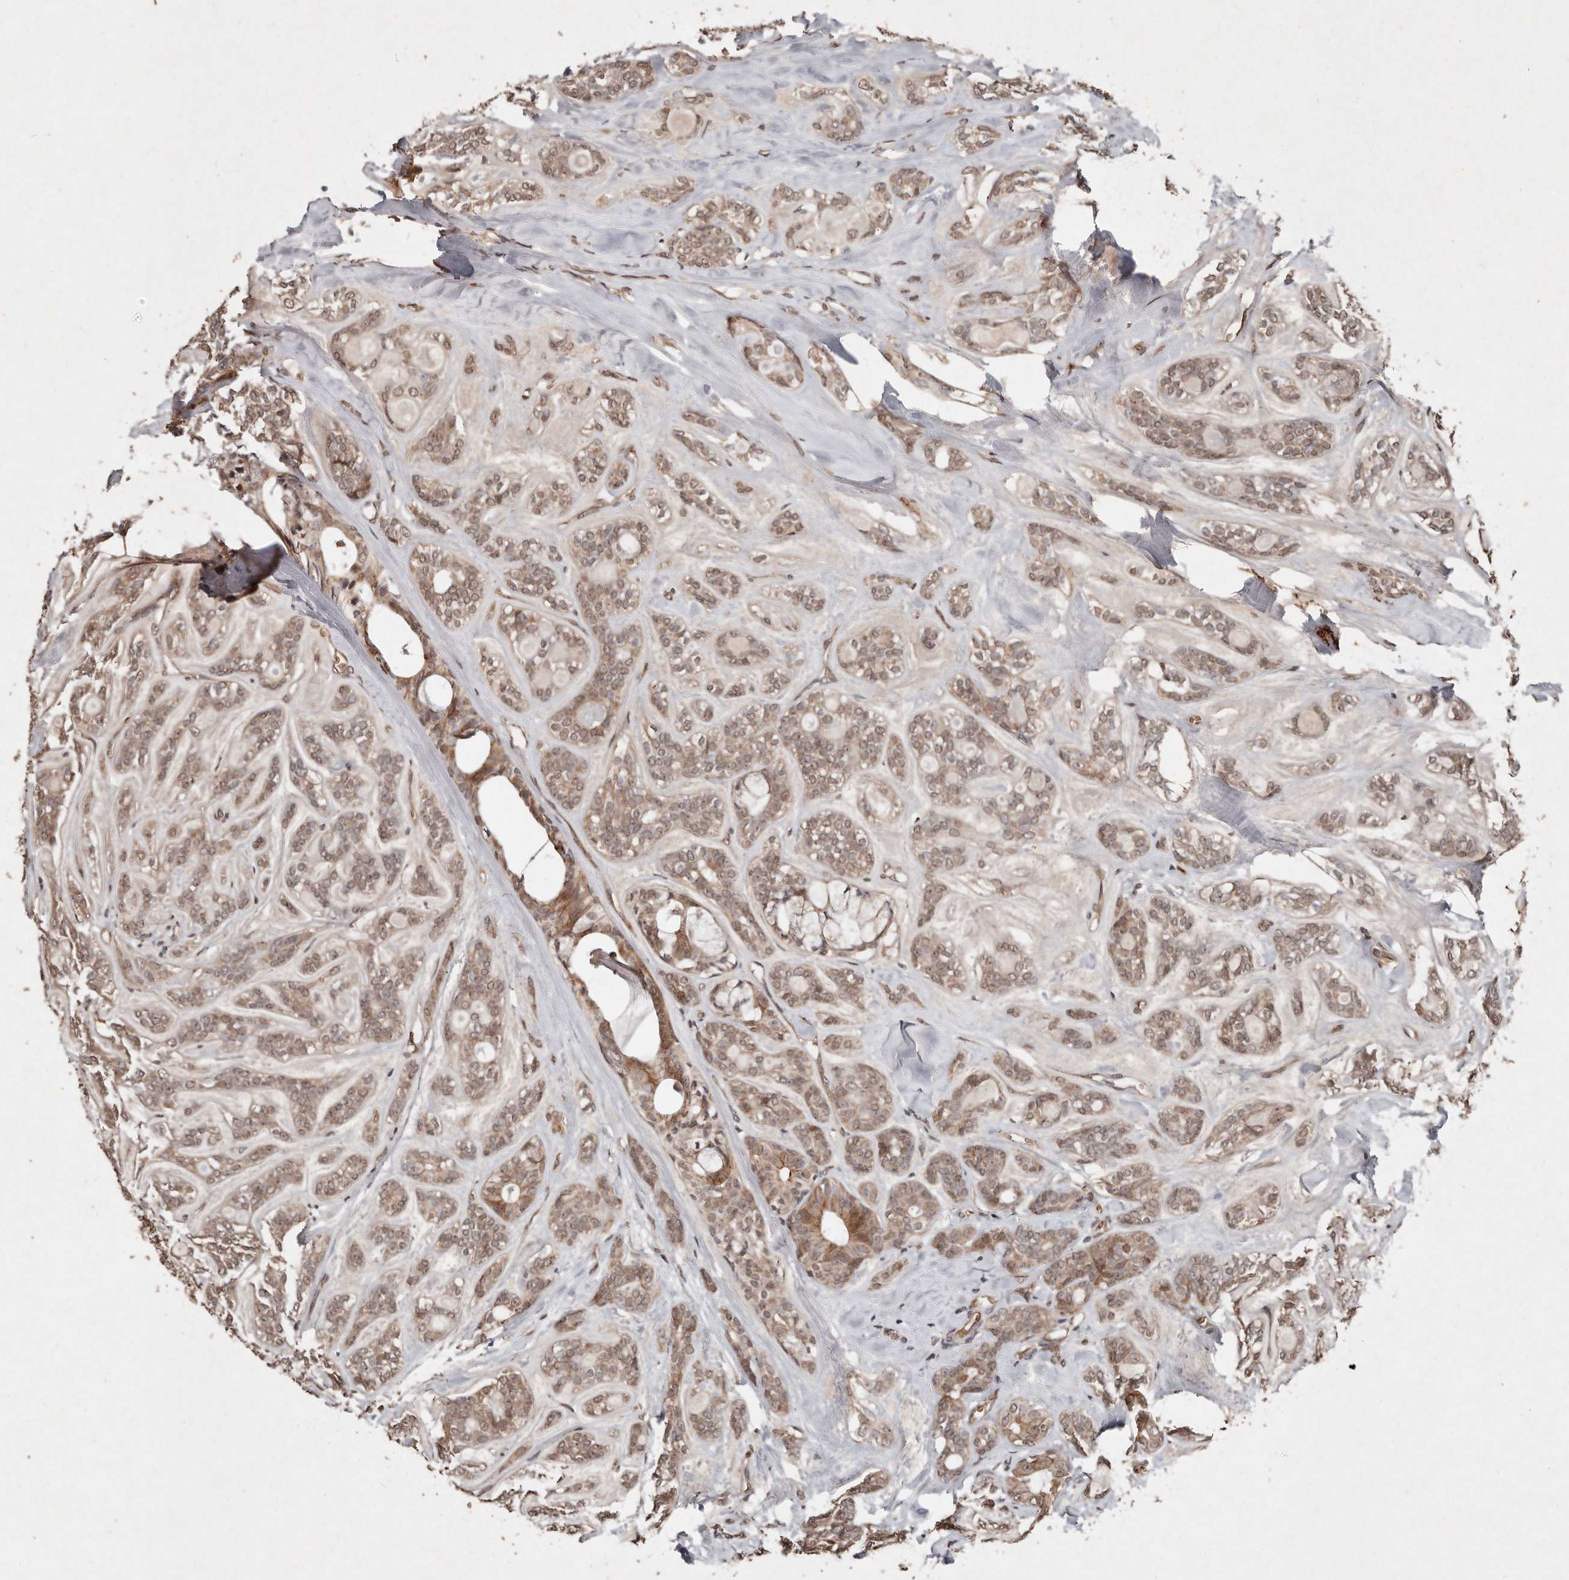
{"staining": {"intensity": "moderate", "quantity": ">75%", "location": "cytoplasmic/membranous,nuclear"}, "tissue": "head and neck cancer", "cell_type": "Tumor cells", "image_type": "cancer", "snomed": [{"axis": "morphology", "description": "Adenocarcinoma, NOS"}, {"axis": "topography", "description": "Head-Neck"}], "caption": "Protein staining of head and neck cancer tissue shows moderate cytoplasmic/membranous and nuclear staining in about >75% of tumor cells.", "gene": "DIP2C", "patient": {"sex": "male", "age": 66}}